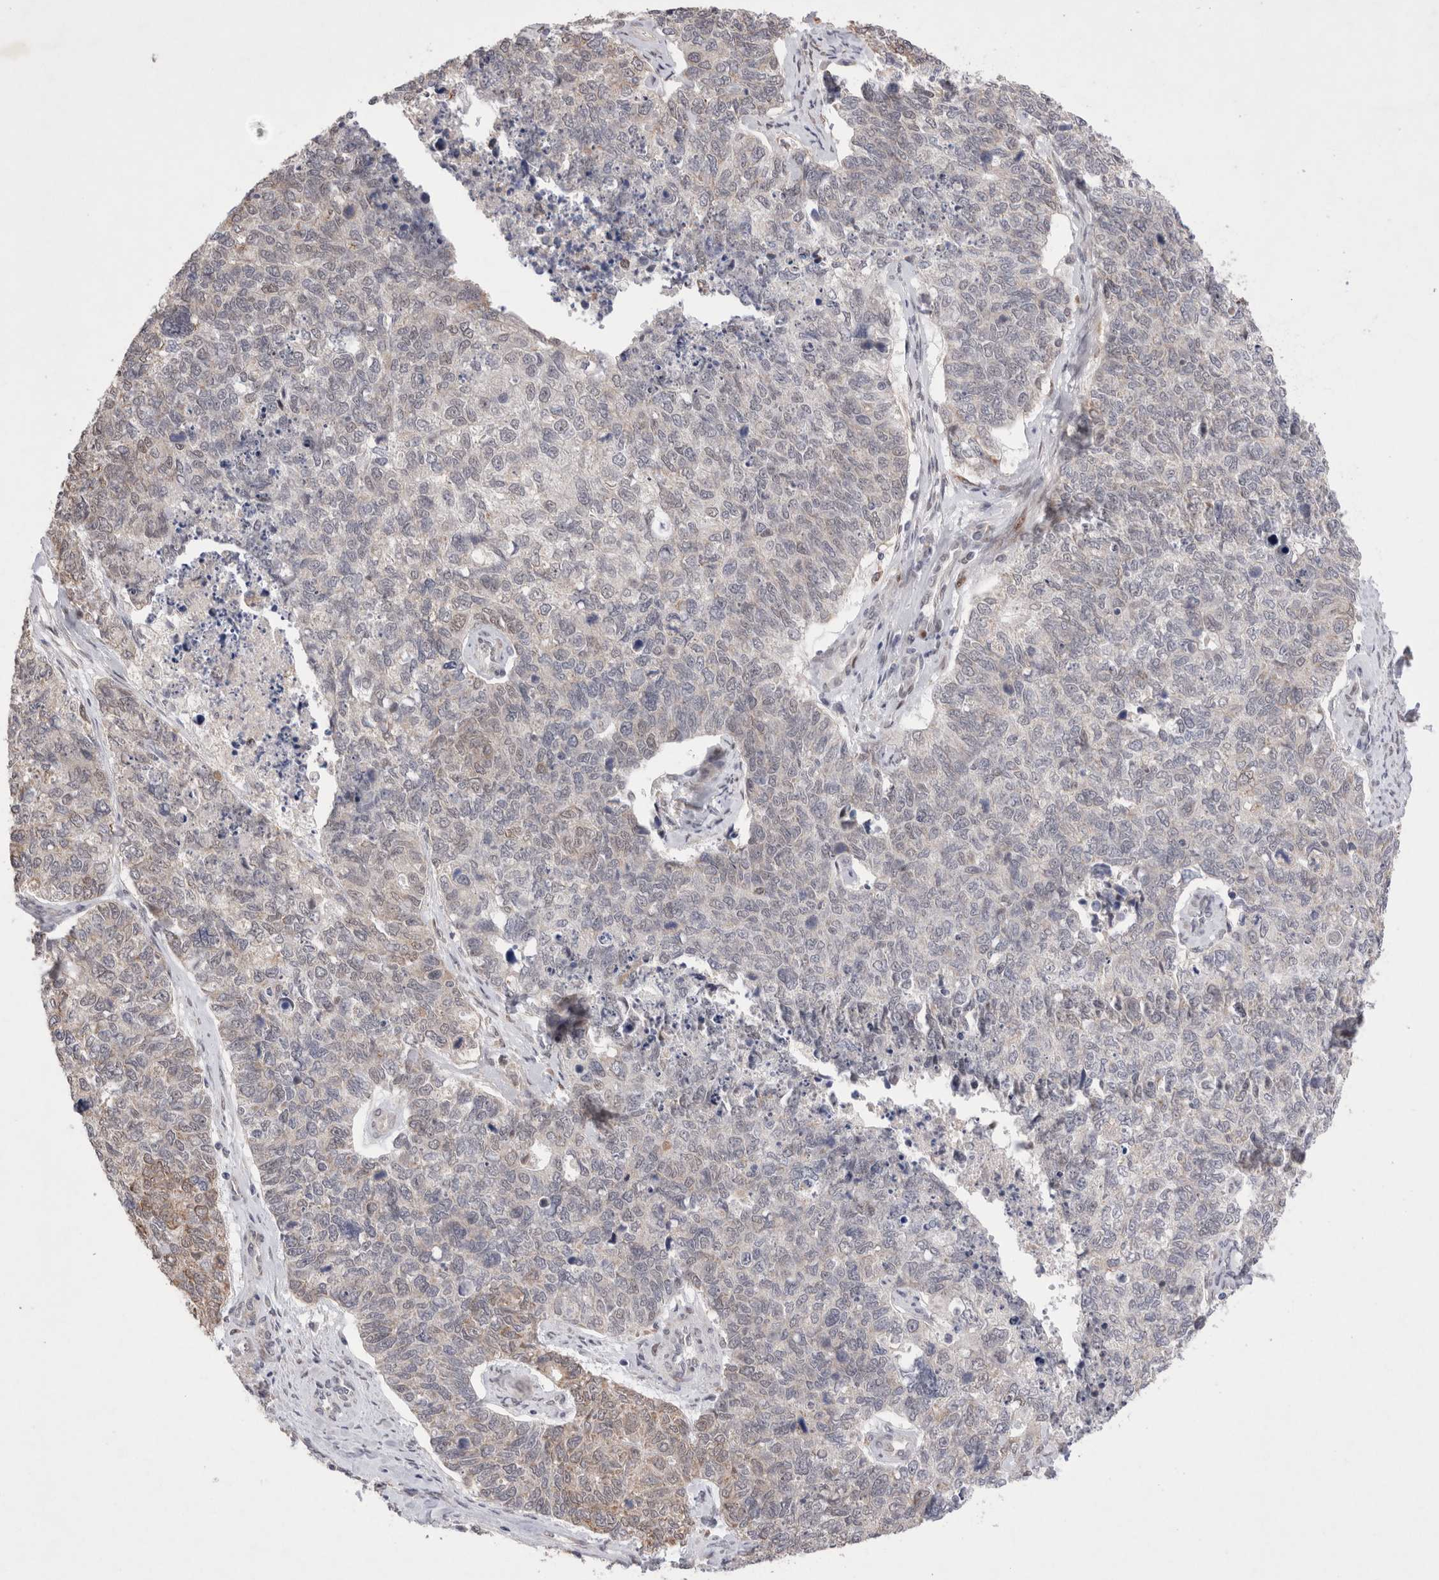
{"staining": {"intensity": "weak", "quantity": "<25%", "location": "cytoplasmic/membranous"}, "tissue": "cervical cancer", "cell_type": "Tumor cells", "image_type": "cancer", "snomed": [{"axis": "morphology", "description": "Squamous cell carcinoma, NOS"}, {"axis": "topography", "description": "Cervix"}], "caption": "This photomicrograph is of squamous cell carcinoma (cervical) stained with immunohistochemistry (IHC) to label a protein in brown with the nuclei are counter-stained blue. There is no staining in tumor cells.", "gene": "GIMAP6", "patient": {"sex": "female", "age": 63}}